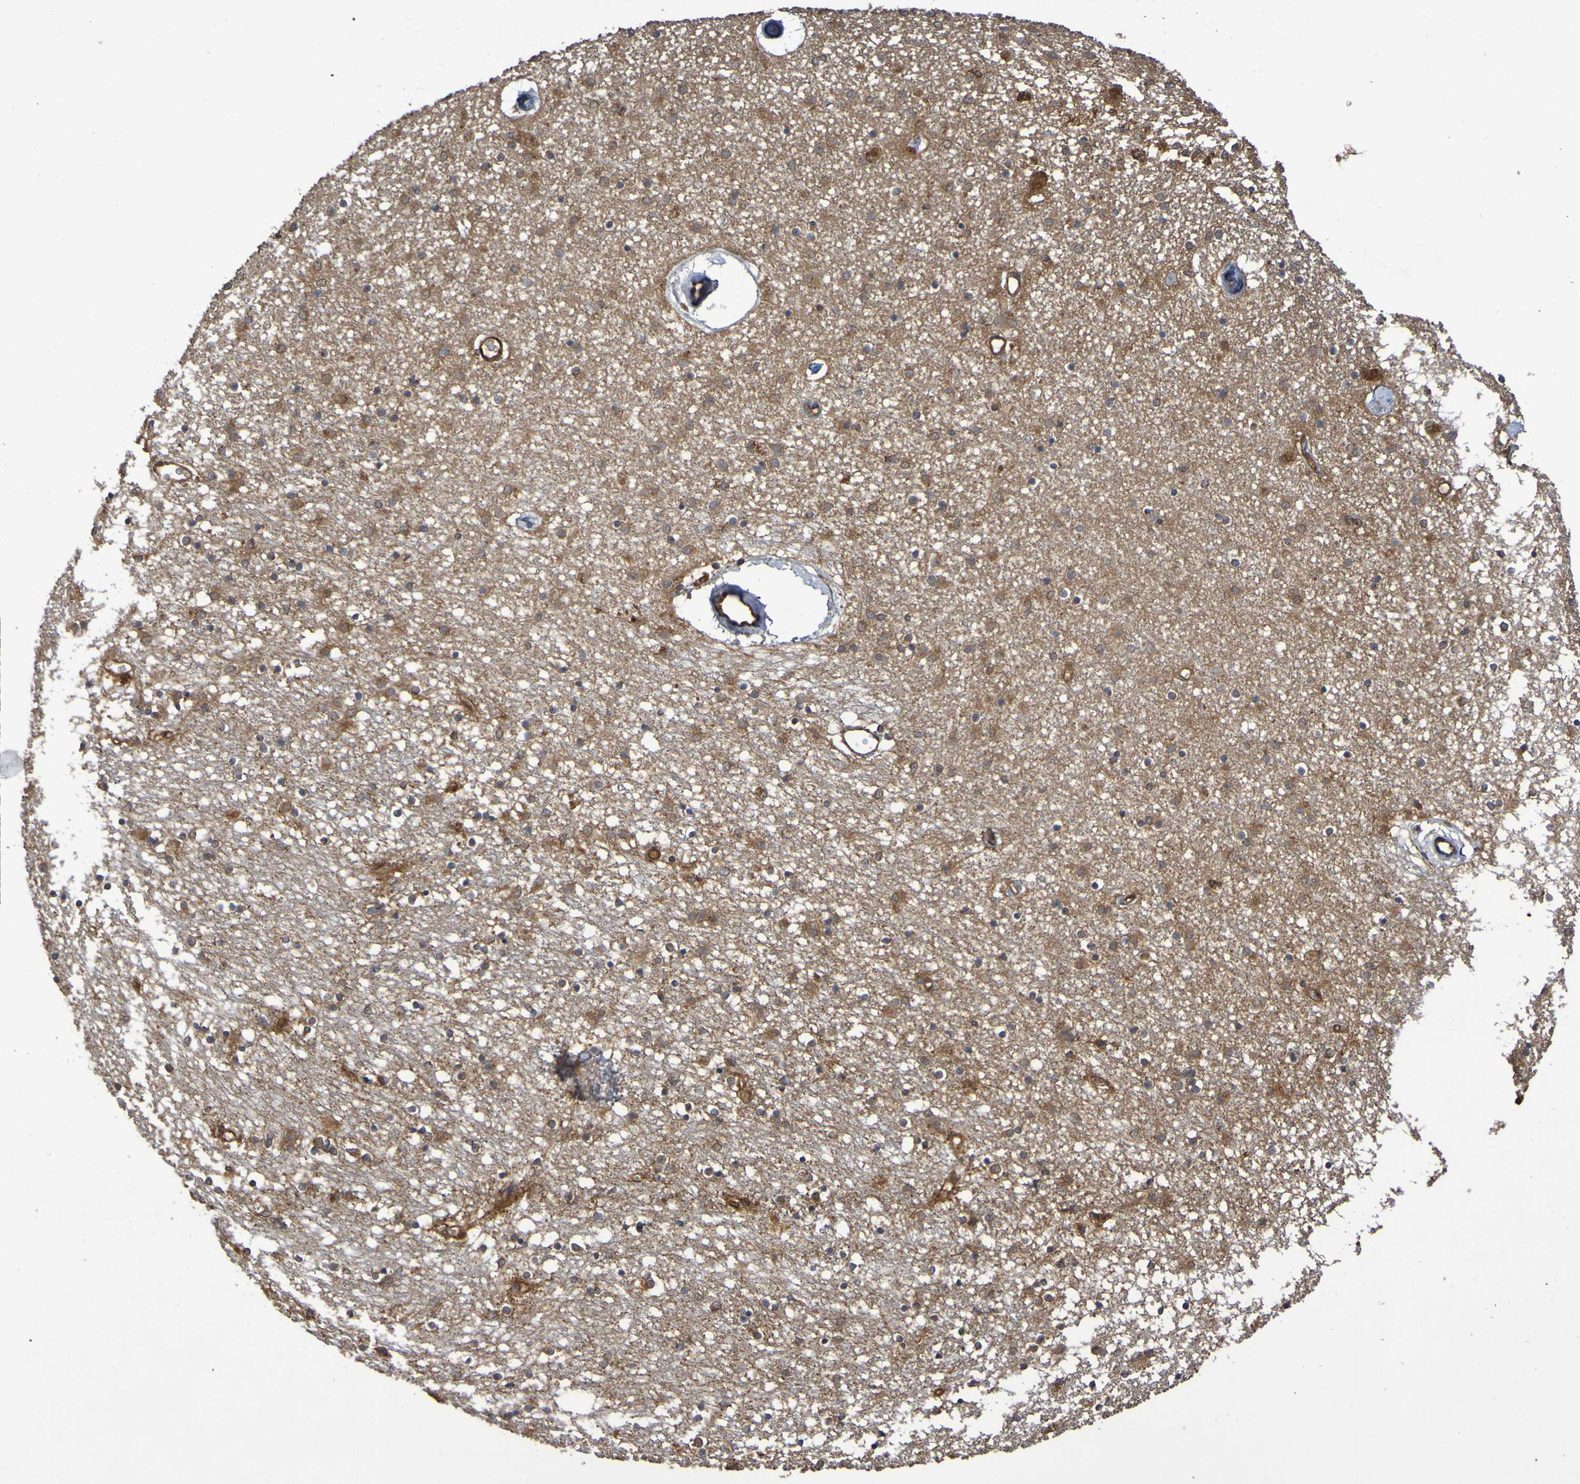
{"staining": {"intensity": "moderate", "quantity": ">75%", "location": "cytoplasmic/membranous"}, "tissue": "caudate", "cell_type": "Glial cells", "image_type": "normal", "snomed": [{"axis": "morphology", "description": "Normal tissue, NOS"}, {"axis": "topography", "description": "Lateral ventricle wall"}], "caption": "Glial cells display medium levels of moderate cytoplasmic/membranous staining in about >75% of cells in benign caudate.", "gene": "SERPINB6", "patient": {"sex": "female", "age": 54}}